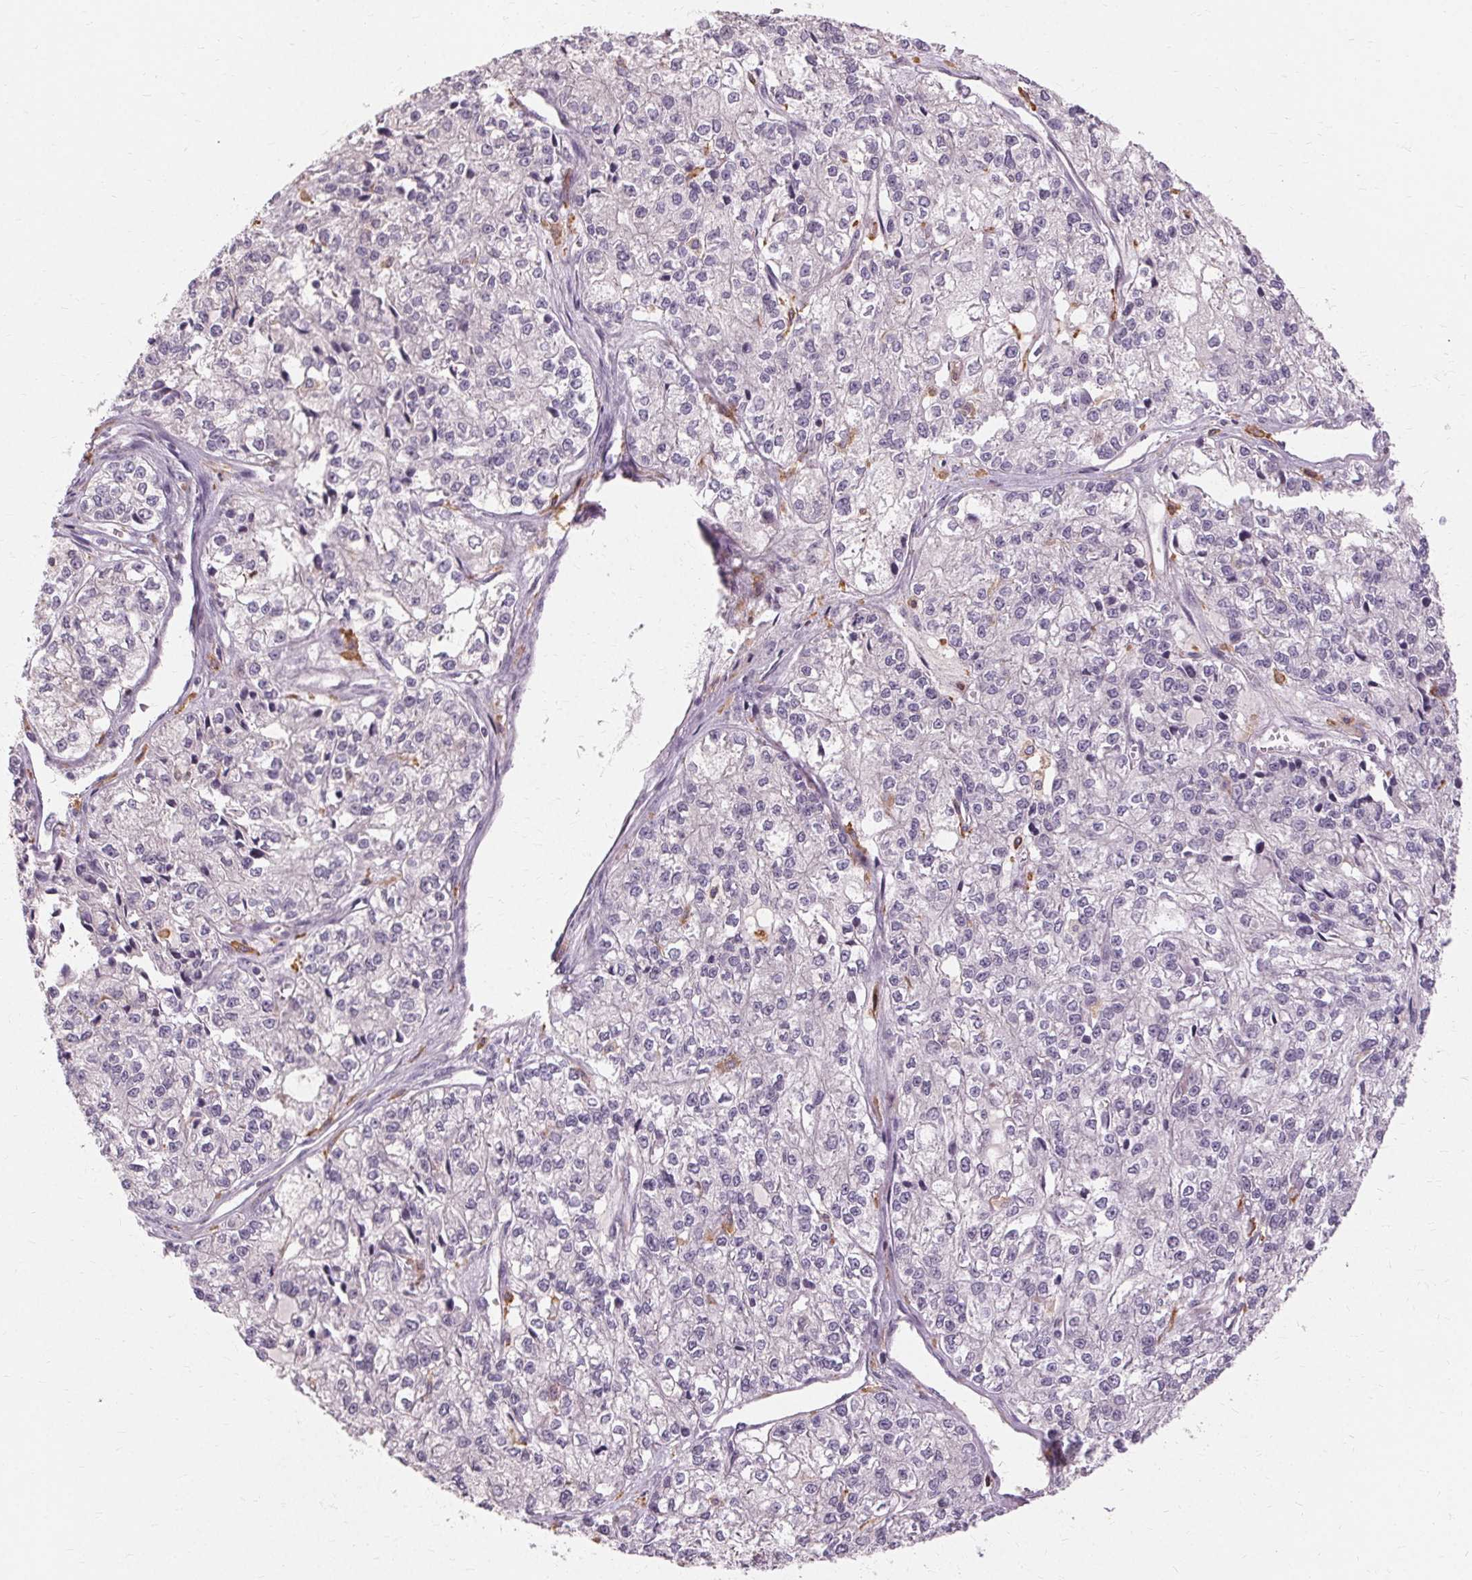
{"staining": {"intensity": "negative", "quantity": "none", "location": "none"}, "tissue": "ovarian cancer", "cell_type": "Tumor cells", "image_type": "cancer", "snomed": [{"axis": "morphology", "description": "Carcinoma, endometroid"}, {"axis": "topography", "description": "Ovary"}], "caption": "IHC micrograph of neoplastic tissue: endometroid carcinoma (ovarian) stained with DAB (3,3'-diaminobenzidine) shows no significant protein staining in tumor cells.", "gene": "IFNGR1", "patient": {"sex": "female", "age": 64}}